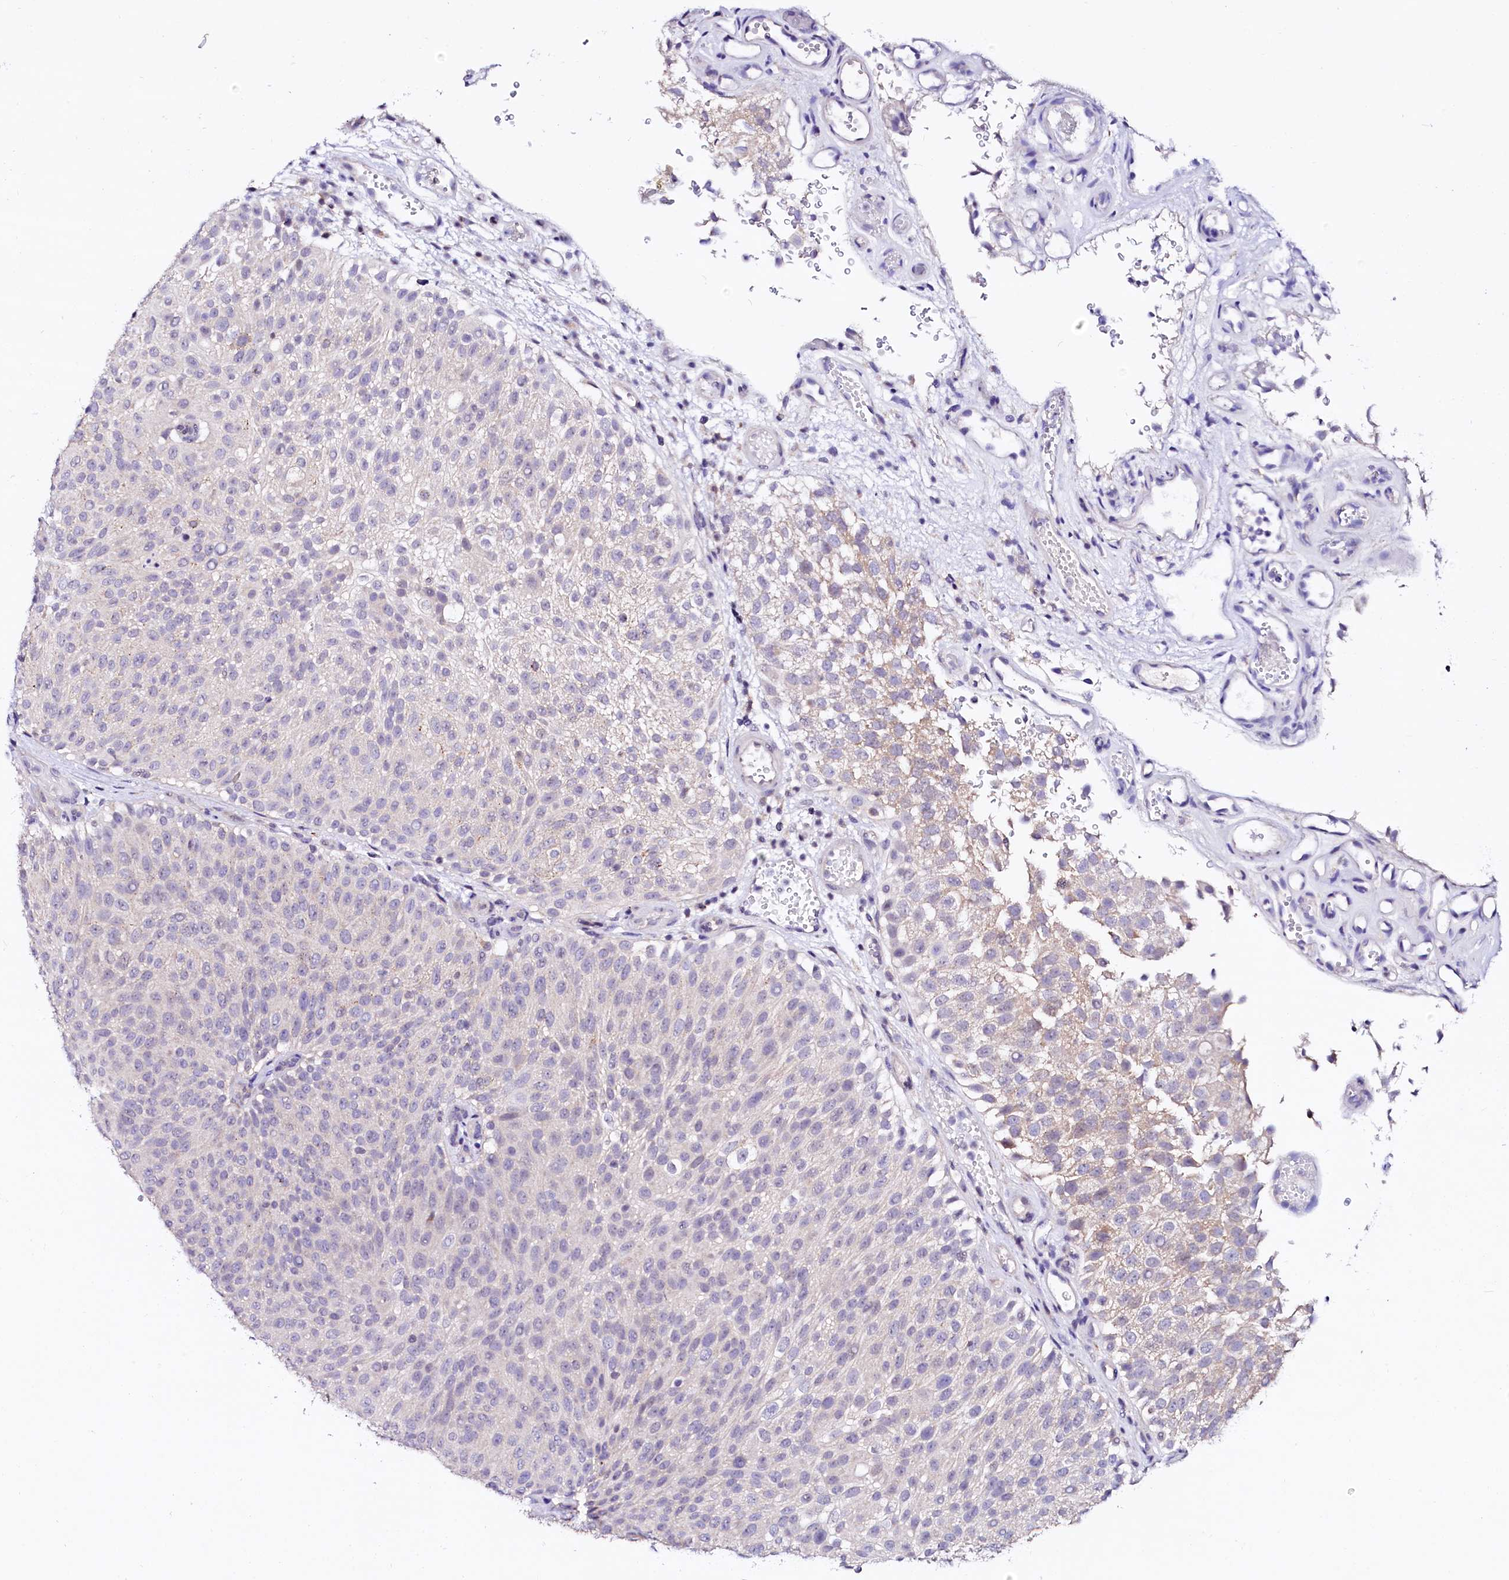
{"staining": {"intensity": "negative", "quantity": "none", "location": "none"}, "tissue": "urothelial cancer", "cell_type": "Tumor cells", "image_type": "cancer", "snomed": [{"axis": "morphology", "description": "Urothelial carcinoma, Low grade"}, {"axis": "topography", "description": "Urinary bladder"}], "caption": "DAB immunohistochemical staining of low-grade urothelial carcinoma reveals no significant staining in tumor cells.", "gene": "NALF1", "patient": {"sex": "male", "age": 78}}